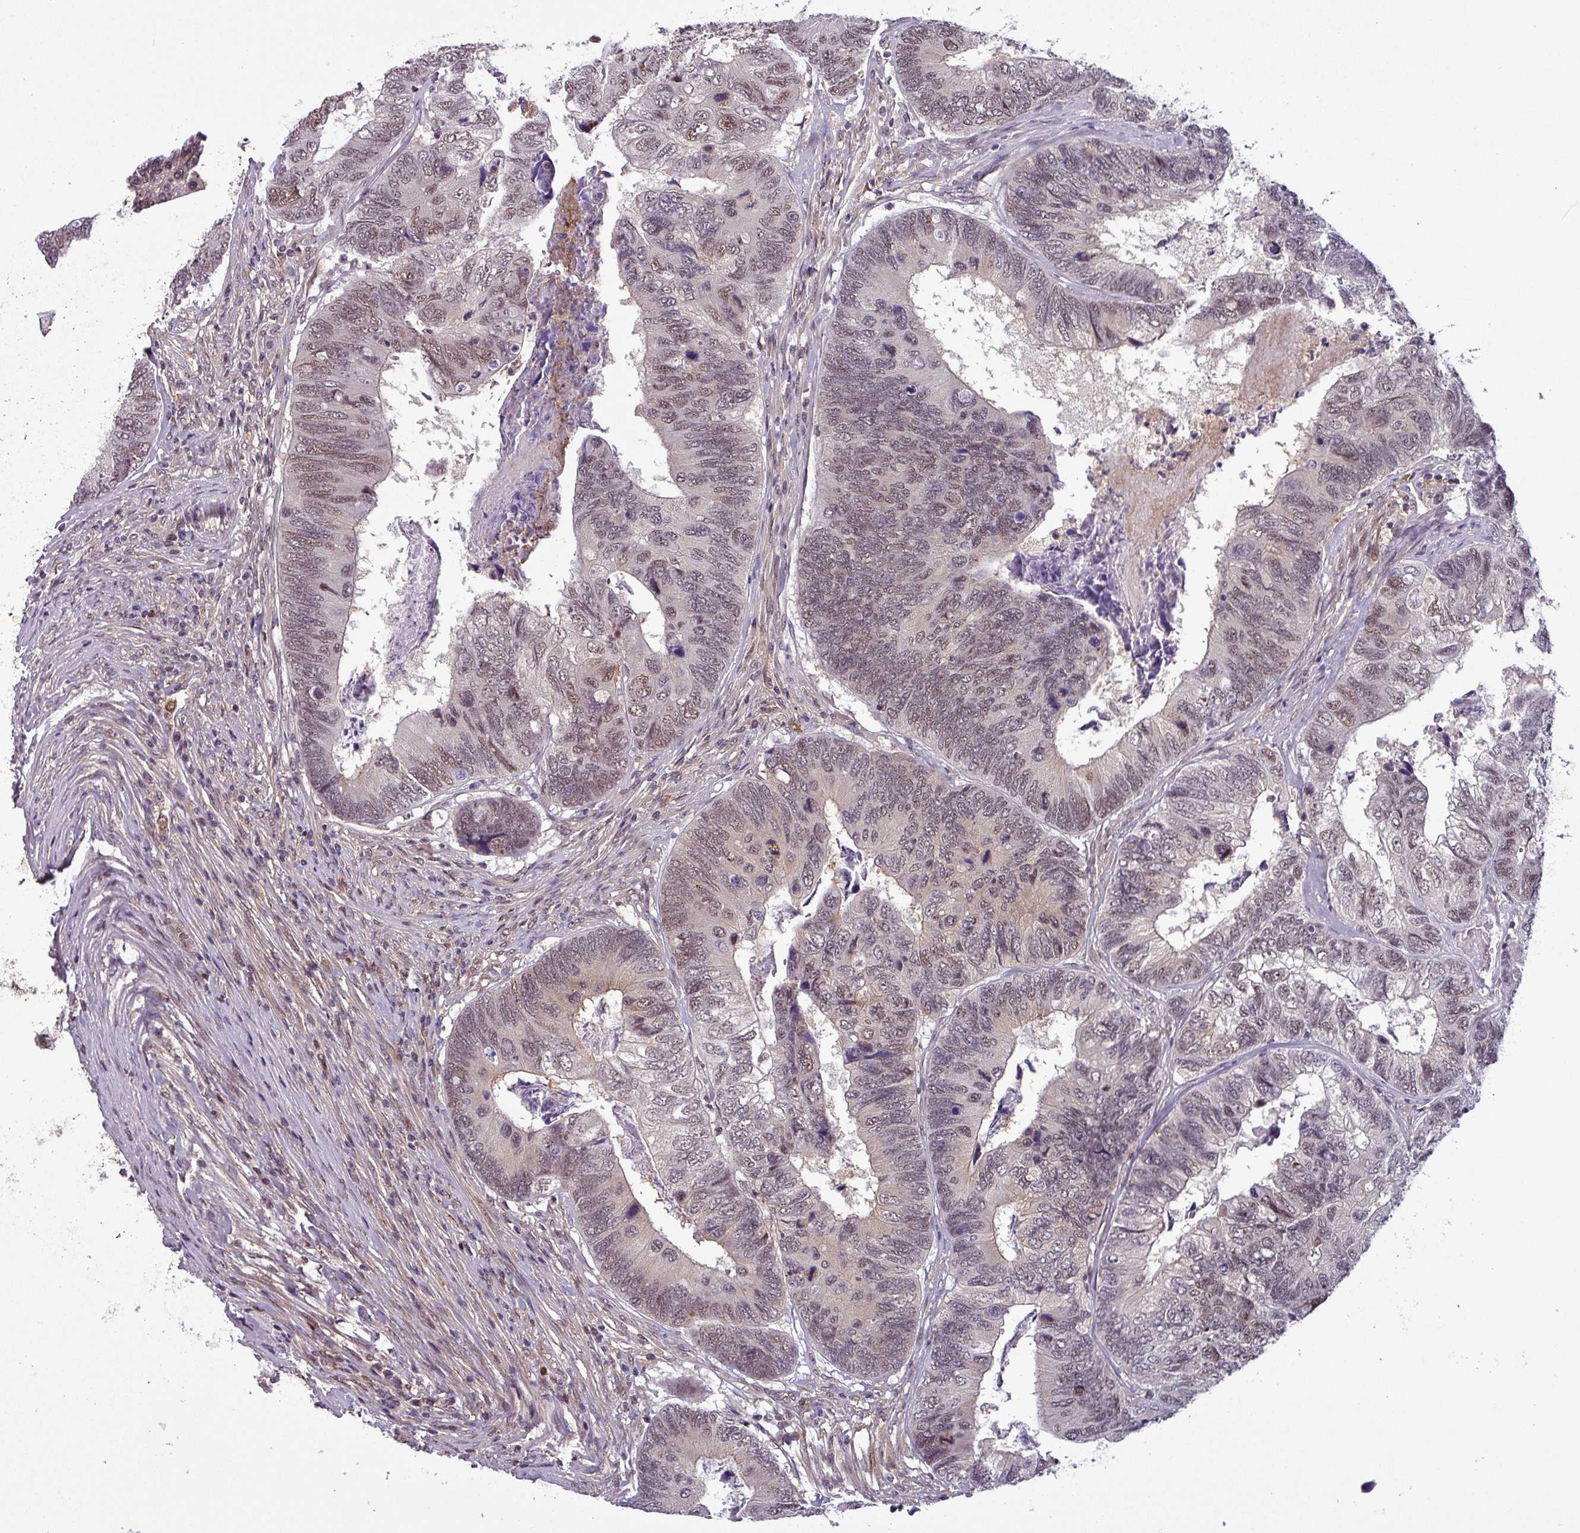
{"staining": {"intensity": "moderate", "quantity": "25%-75%", "location": "nuclear"}, "tissue": "colorectal cancer", "cell_type": "Tumor cells", "image_type": "cancer", "snomed": [{"axis": "morphology", "description": "Adenocarcinoma, NOS"}, {"axis": "topography", "description": "Colon"}], "caption": "Human adenocarcinoma (colorectal) stained with a protein marker demonstrates moderate staining in tumor cells.", "gene": "NPFFR1", "patient": {"sex": "female", "age": 67}}